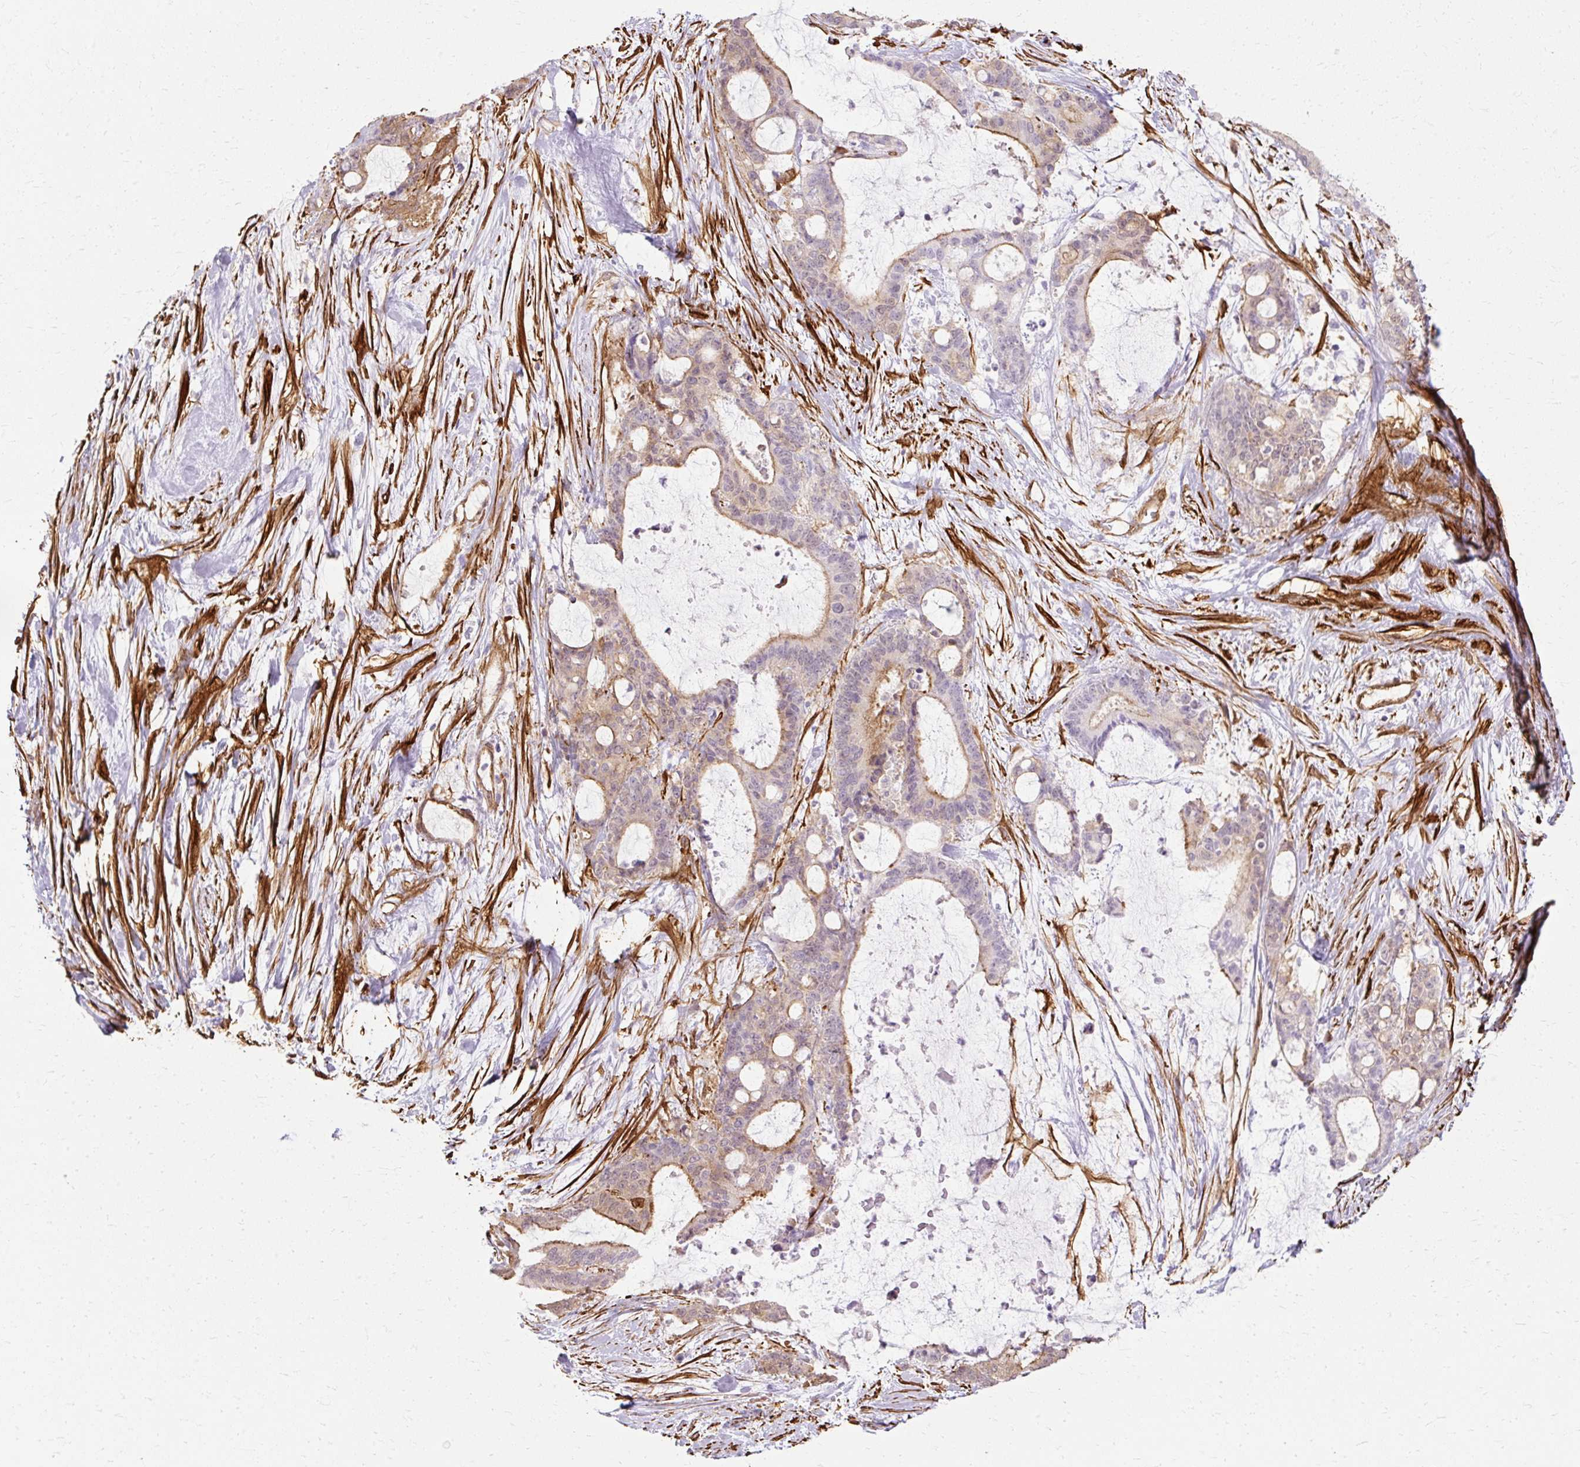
{"staining": {"intensity": "moderate", "quantity": "25%-75%", "location": "cytoplasmic/membranous"}, "tissue": "liver cancer", "cell_type": "Tumor cells", "image_type": "cancer", "snomed": [{"axis": "morphology", "description": "Normal tissue, NOS"}, {"axis": "morphology", "description": "Cholangiocarcinoma"}, {"axis": "topography", "description": "Liver"}, {"axis": "topography", "description": "Peripheral nerve tissue"}], "caption": "Cholangiocarcinoma (liver) stained with a brown dye shows moderate cytoplasmic/membranous positive positivity in approximately 25%-75% of tumor cells.", "gene": "CNN3", "patient": {"sex": "female", "age": 73}}